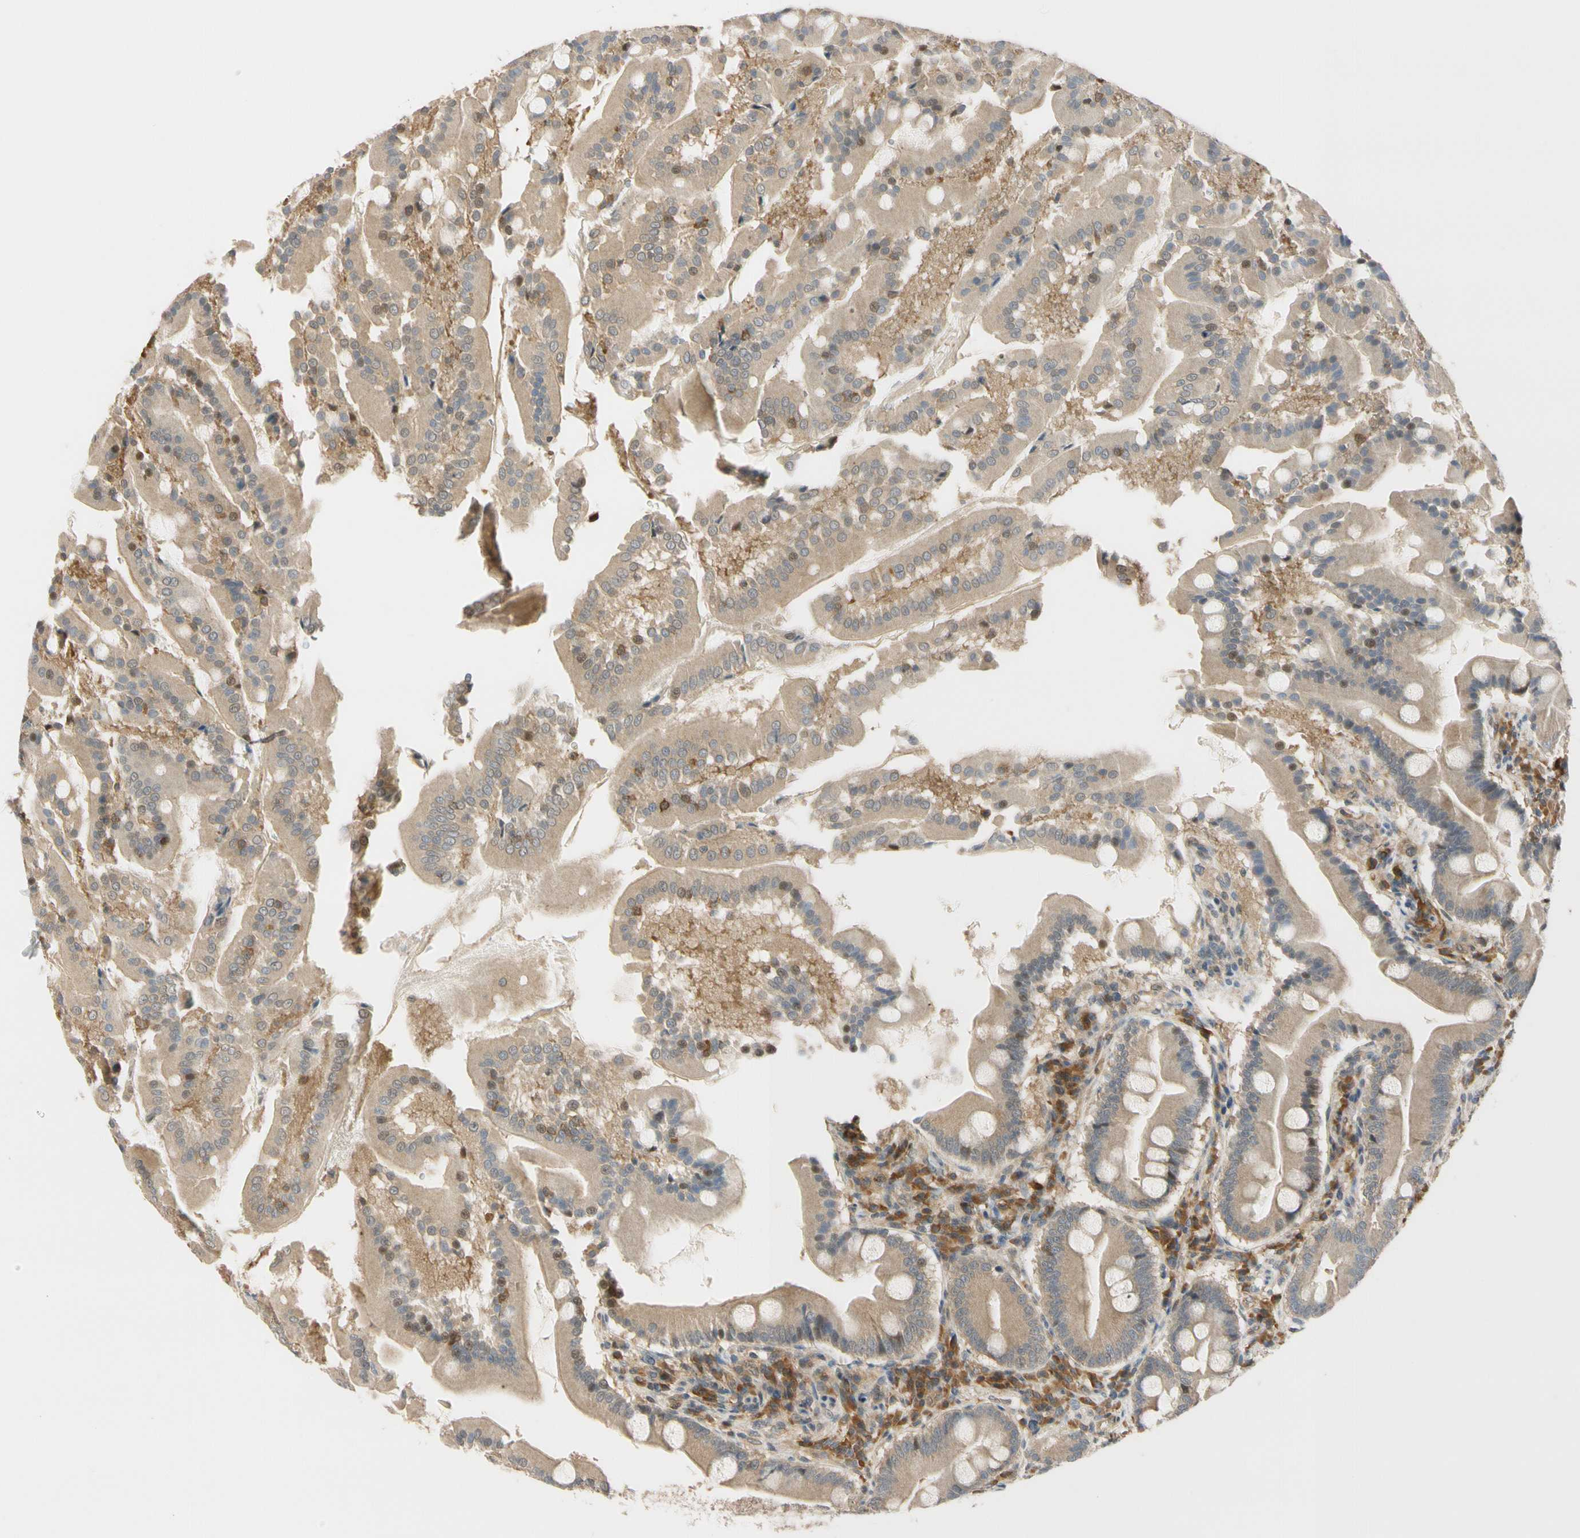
{"staining": {"intensity": "moderate", "quantity": "25%-75%", "location": "cytoplasmic/membranous,nuclear"}, "tissue": "duodenum", "cell_type": "Glandular cells", "image_type": "normal", "snomed": [{"axis": "morphology", "description": "Normal tissue, NOS"}, {"axis": "topography", "description": "Duodenum"}], "caption": "Immunohistochemistry of normal duodenum shows medium levels of moderate cytoplasmic/membranous,nuclear expression in about 25%-75% of glandular cells.", "gene": "RASGRF1", "patient": {"sex": "male", "age": 50}}